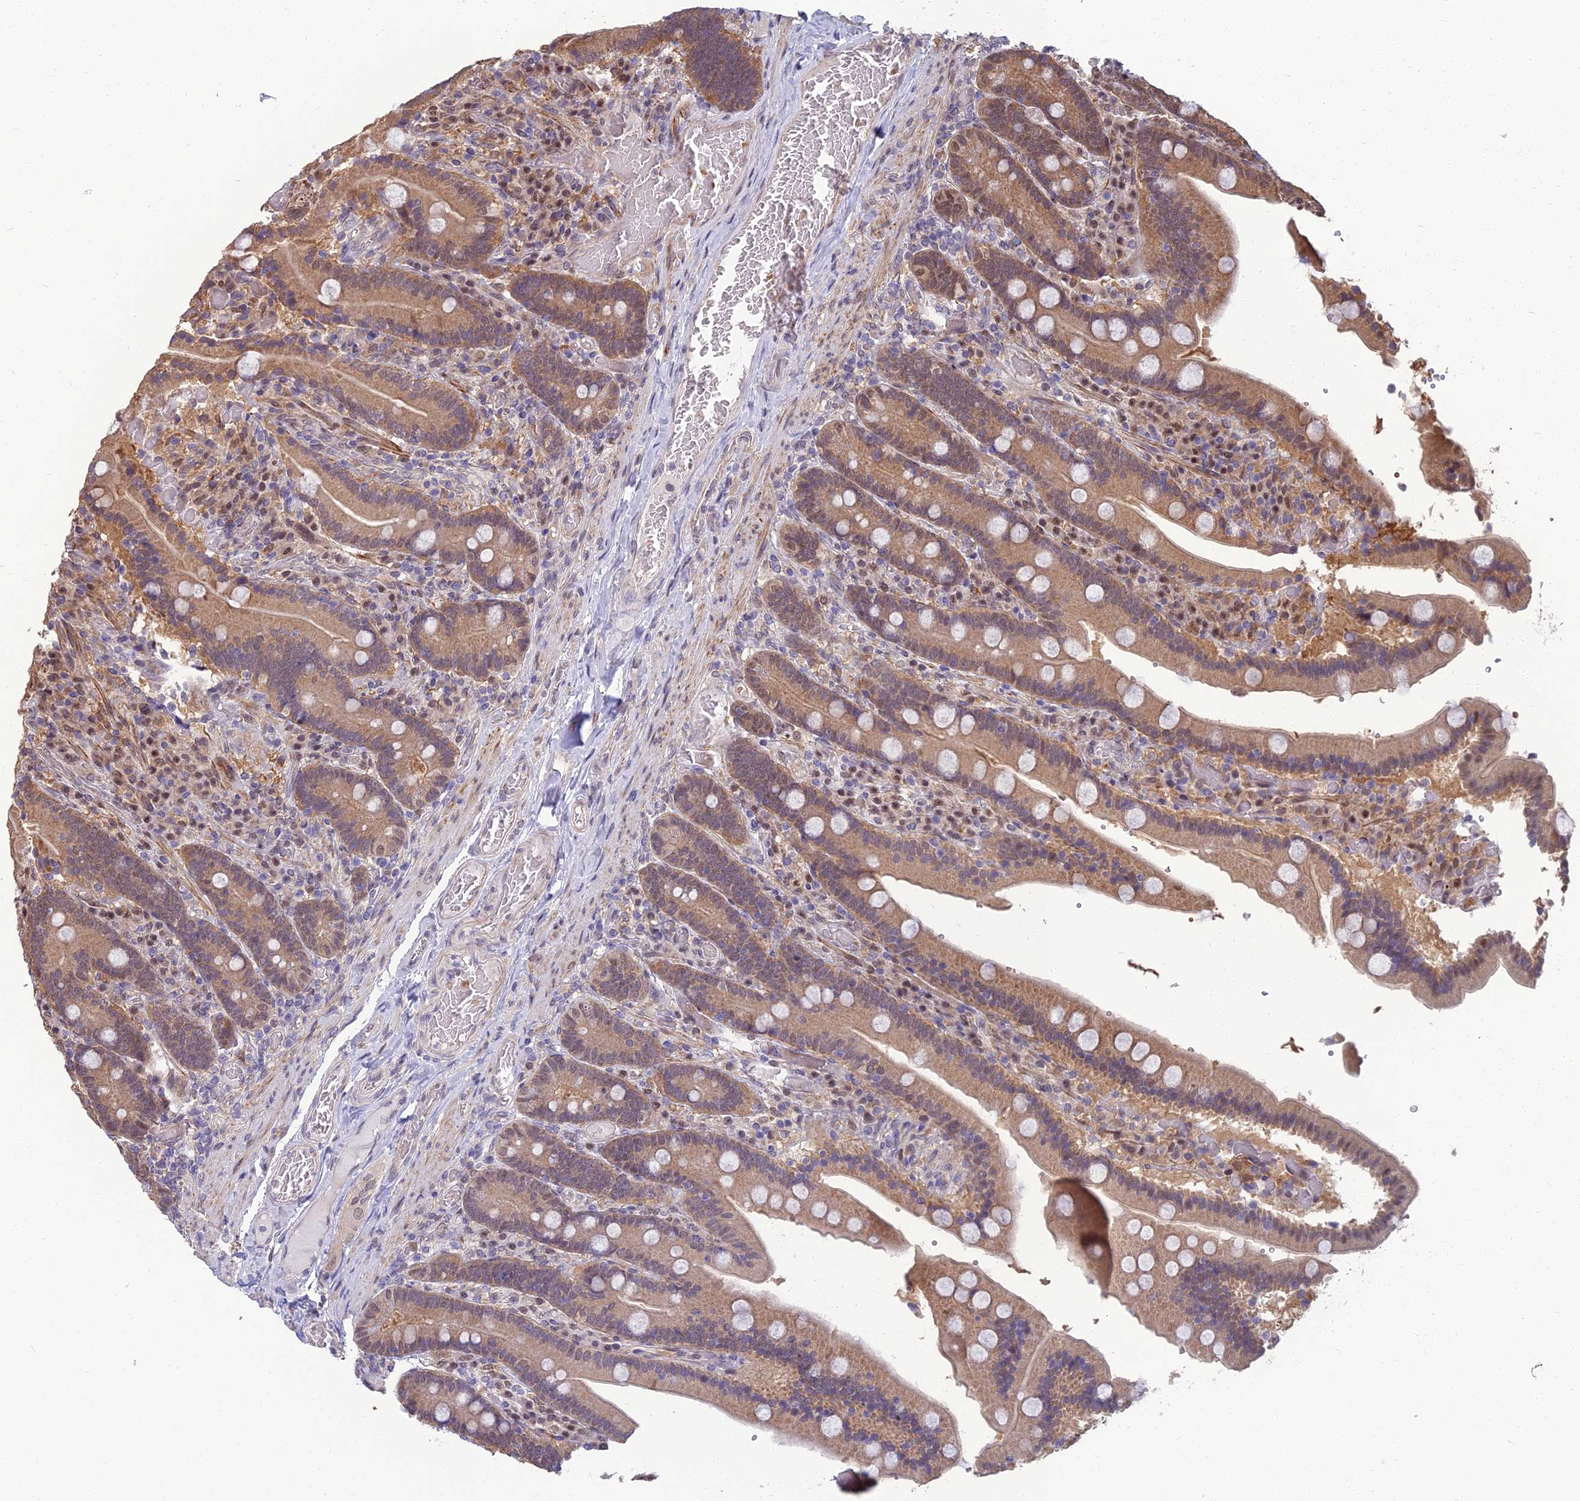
{"staining": {"intensity": "moderate", "quantity": "25%-75%", "location": "cytoplasmic/membranous,nuclear"}, "tissue": "duodenum", "cell_type": "Glandular cells", "image_type": "normal", "snomed": [{"axis": "morphology", "description": "Normal tissue, NOS"}, {"axis": "topography", "description": "Duodenum"}], "caption": "Immunohistochemistry photomicrograph of unremarkable duodenum: duodenum stained using immunohistochemistry exhibits medium levels of moderate protein expression localized specifically in the cytoplasmic/membranous,nuclear of glandular cells, appearing as a cytoplasmic/membranous,nuclear brown color.", "gene": "NR4A3", "patient": {"sex": "female", "age": 62}}